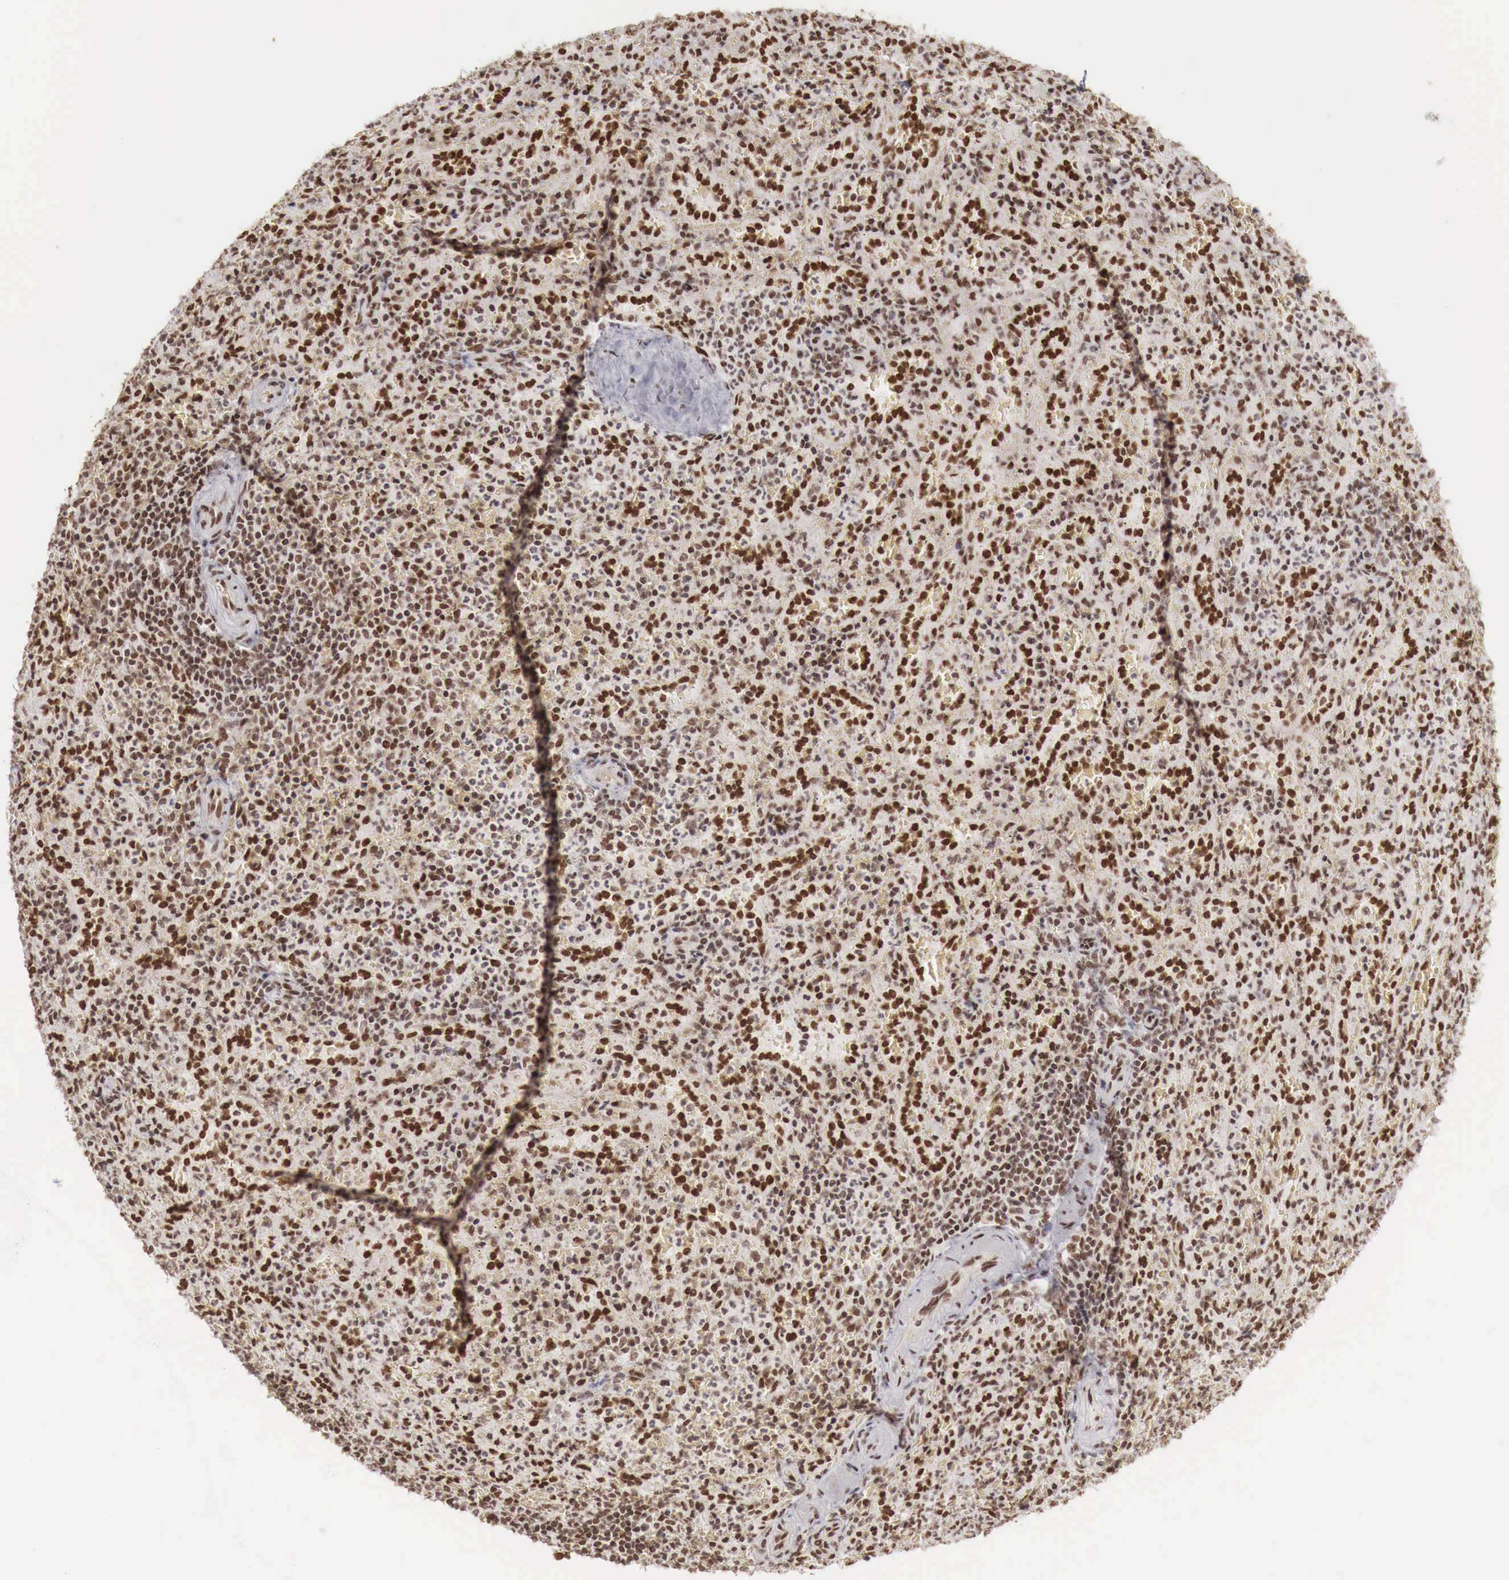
{"staining": {"intensity": "strong", "quantity": ">75%", "location": "nuclear"}, "tissue": "spleen", "cell_type": "Cells in red pulp", "image_type": "normal", "snomed": [{"axis": "morphology", "description": "Normal tissue, NOS"}, {"axis": "topography", "description": "Spleen"}], "caption": "A brown stain highlights strong nuclear staining of a protein in cells in red pulp of unremarkable human spleen.", "gene": "PHF14", "patient": {"sex": "female", "age": 21}}